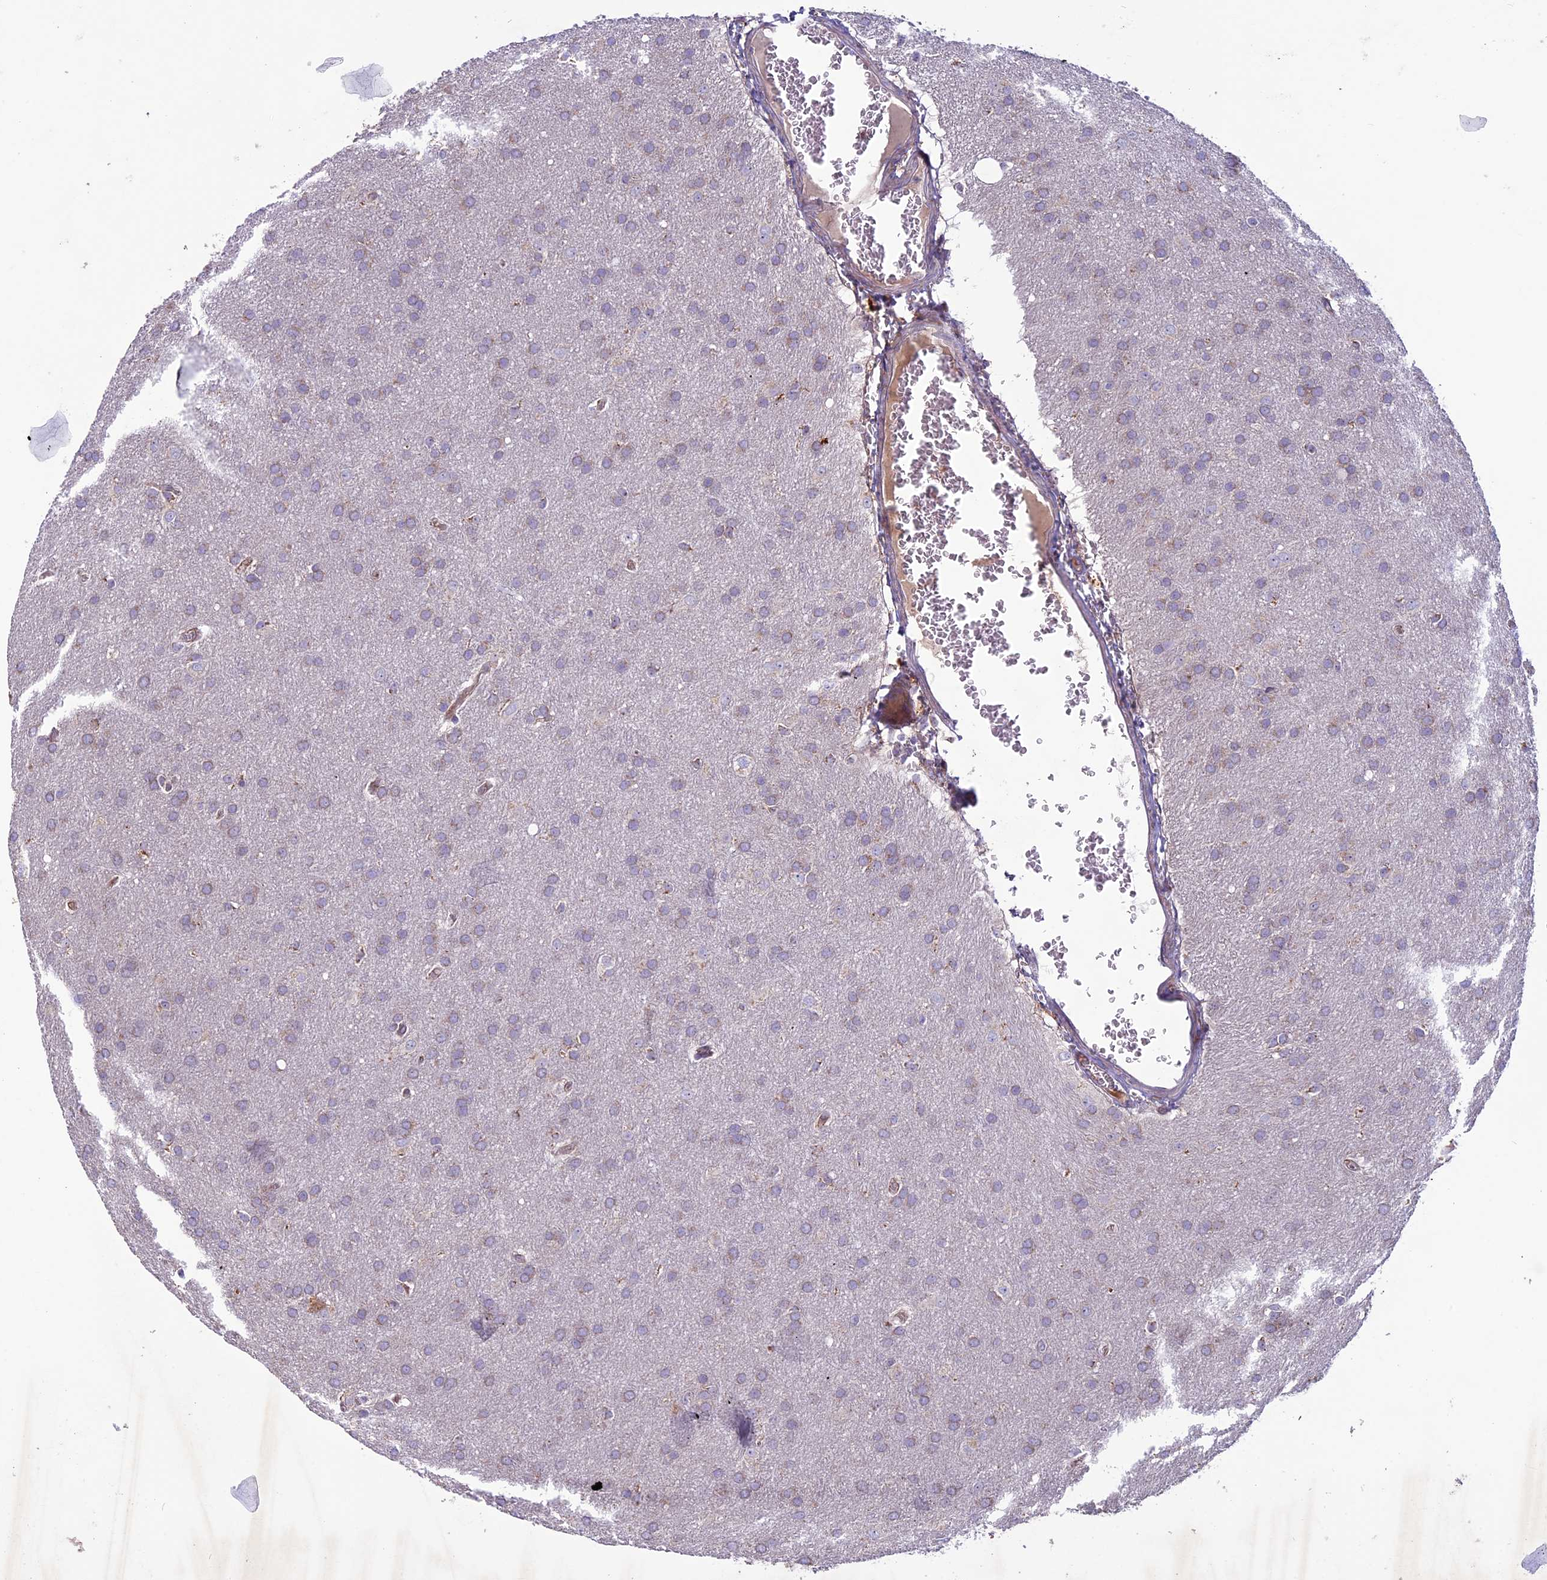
{"staining": {"intensity": "weak", "quantity": "<25%", "location": "cytoplasmic/membranous"}, "tissue": "glioma", "cell_type": "Tumor cells", "image_type": "cancer", "snomed": [{"axis": "morphology", "description": "Glioma, malignant, Low grade"}, {"axis": "topography", "description": "Brain"}], "caption": "Micrograph shows no significant protein expression in tumor cells of glioma.", "gene": "MIEF2", "patient": {"sex": "female", "age": 32}}